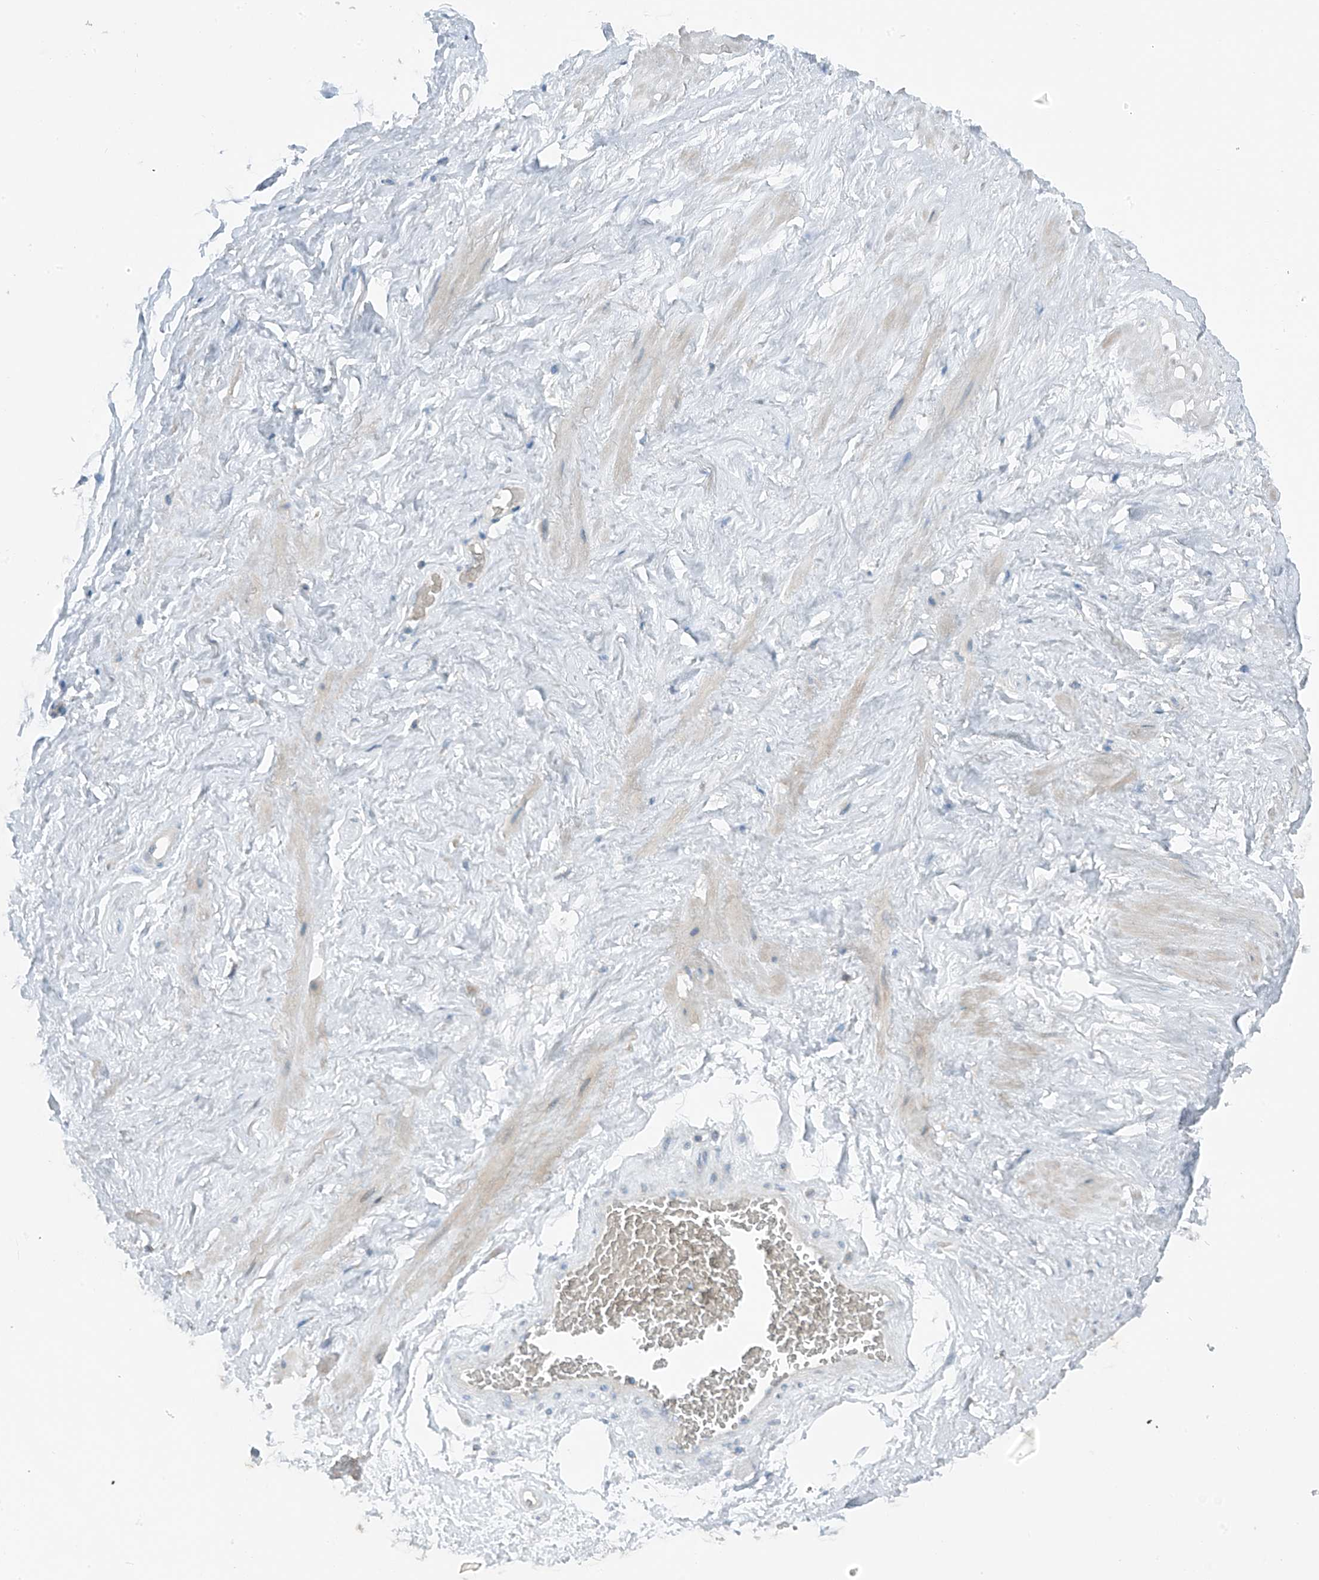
{"staining": {"intensity": "negative", "quantity": "none", "location": "none"}, "tissue": "adipose tissue", "cell_type": "Adipocytes", "image_type": "normal", "snomed": [{"axis": "morphology", "description": "Normal tissue, NOS"}, {"axis": "morphology", "description": "Adenocarcinoma, Low grade"}, {"axis": "topography", "description": "Prostate"}, {"axis": "topography", "description": "Peripheral nerve tissue"}], "caption": "Immunohistochemical staining of unremarkable adipose tissue exhibits no significant expression in adipocytes. (DAB (3,3'-diaminobenzidine) immunohistochemistry visualized using brightfield microscopy, high magnification).", "gene": "SLC12A6", "patient": {"sex": "male", "age": 63}}